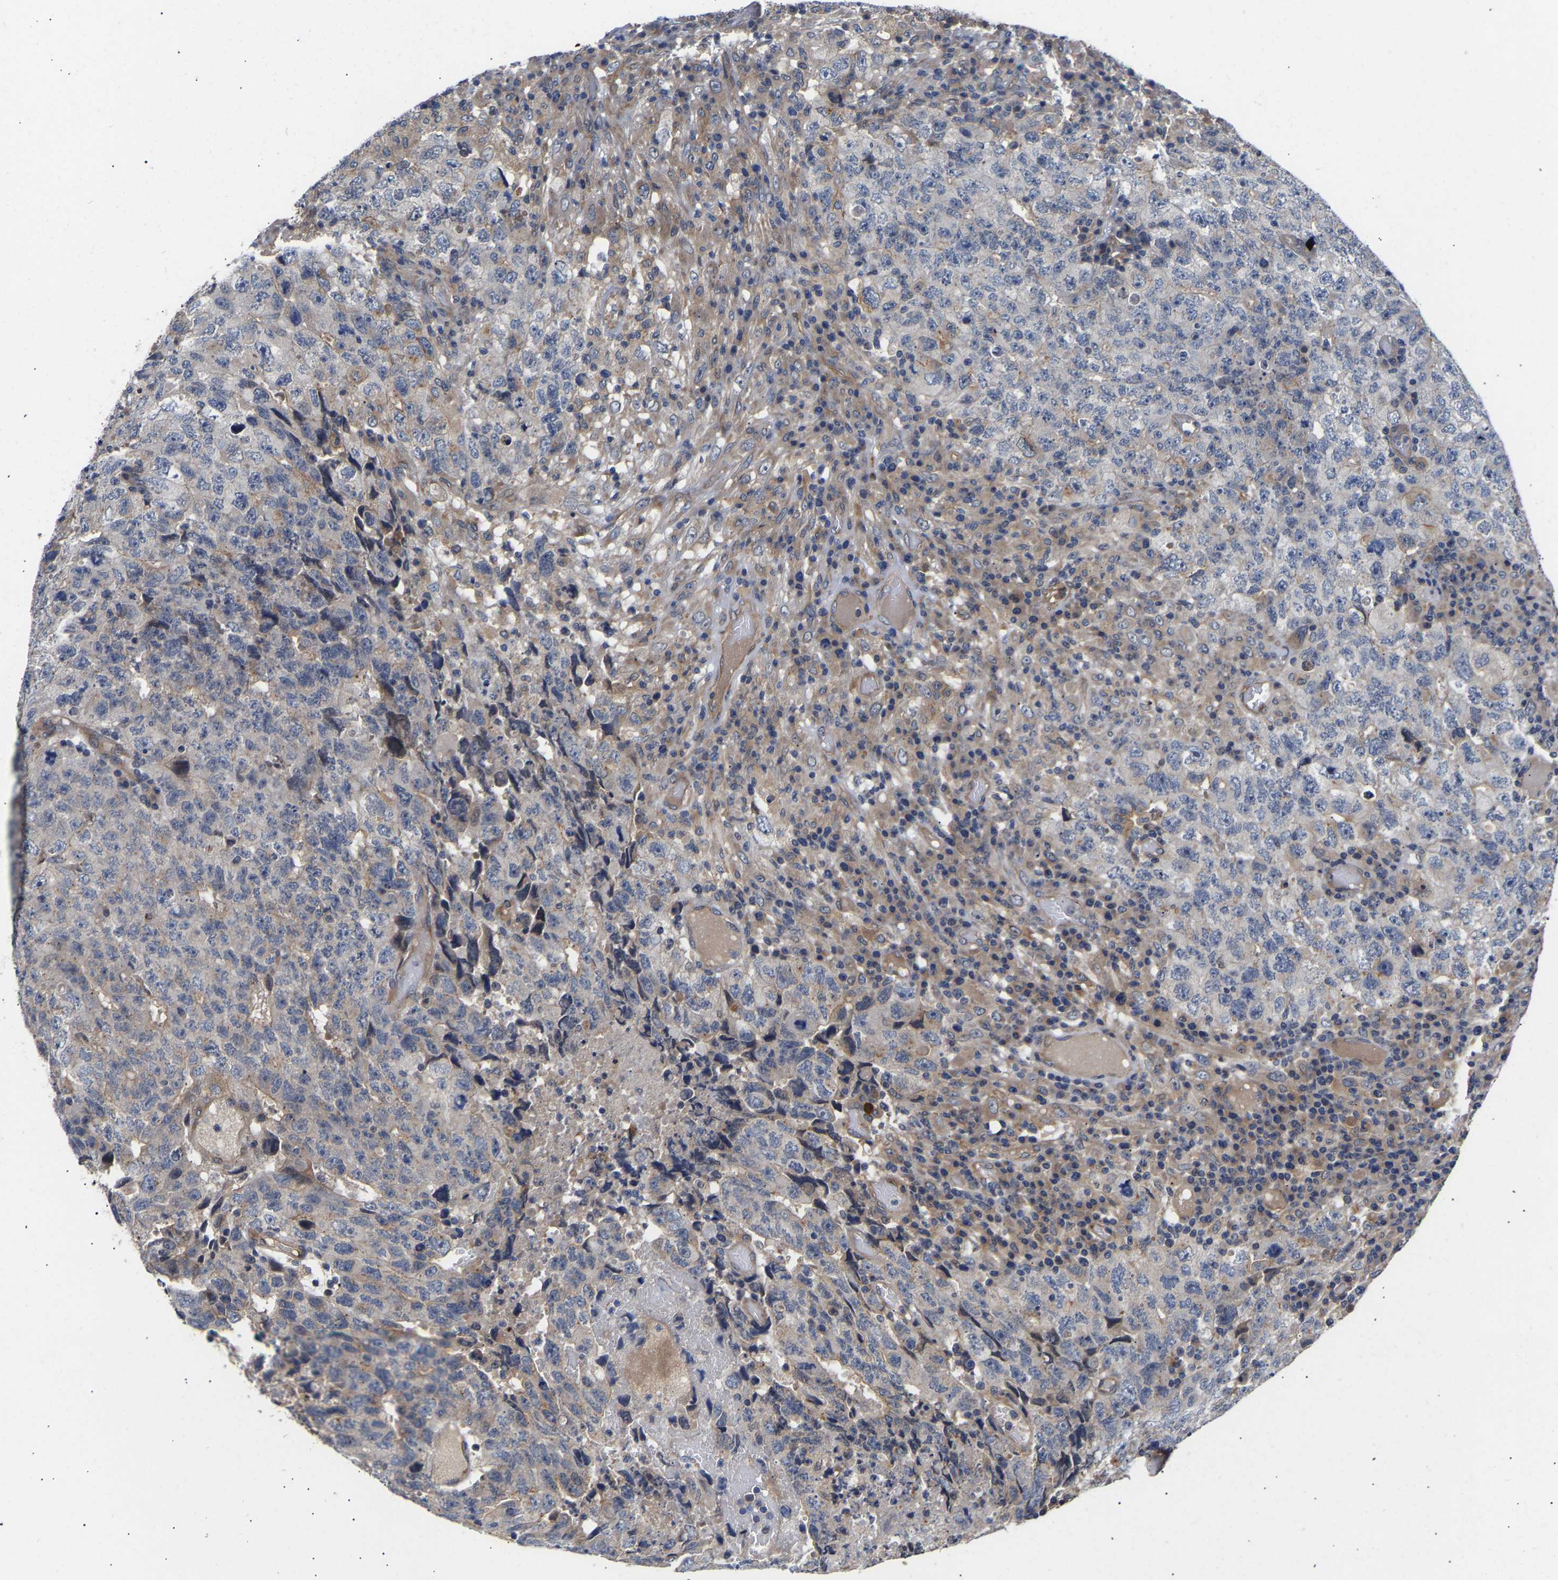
{"staining": {"intensity": "weak", "quantity": "<25%", "location": "cytoplasmic/membranous"}, "tissue": "testis cancer", "cell_type": "Tumor cells", "image_type": "cancer", "snomed": [{"axis": "morphology", "description": "Necrosis, NOS"}, {"axis": "morphology", "description": "Carcinoma, Embryonal, NOS"}, {"axis": "topography", "description": "Testis"}], "caption": "Micrograph shows no significant protein staining in tumor cells of testis cancer (embryonal carcinoma).", "gene": "KASH5", "patient": {"sex": "male", "age": 19}}